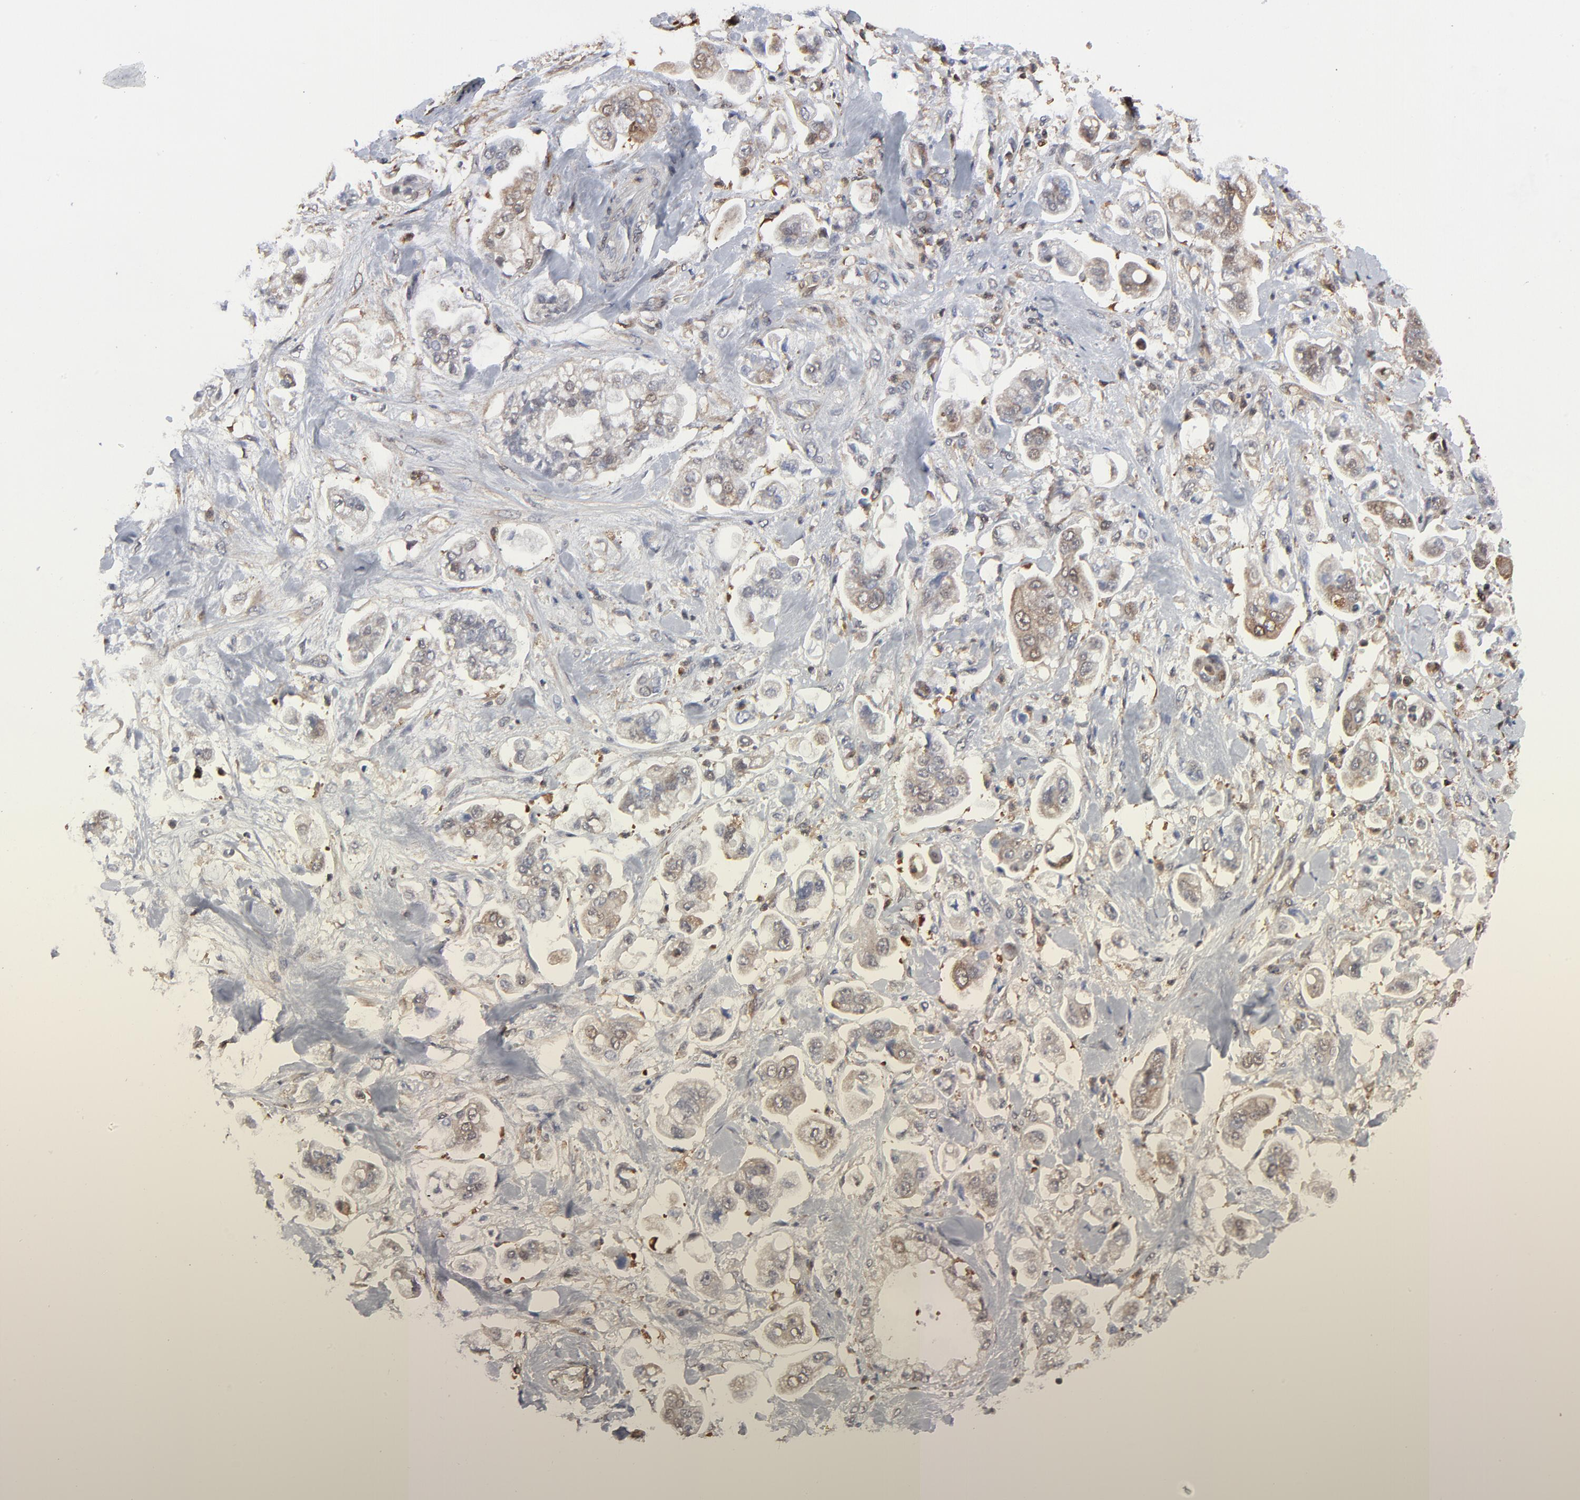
{"staining": {"intensity": "moderate", "quantity": ">75%", "location": "cytoplasmic/membranous"}, "tissue": "stomach cancer", "cell_type": "Tumor cells", "image_type": "cancer", "snomed": [{"axis": "morphology", "description": "Adenocarcinoma, NOS"}, {"axis": "topography", "description": "Stomach"}], "caption": "Immunohistochemical staining of human stomach adenocarcinoma displays medium levels of moderate cytoplasmic/membranous protein expression in about >75% of tumor cells.", "gene": "MAP2K1", "patient": {"sex": "male", "age": 62}}